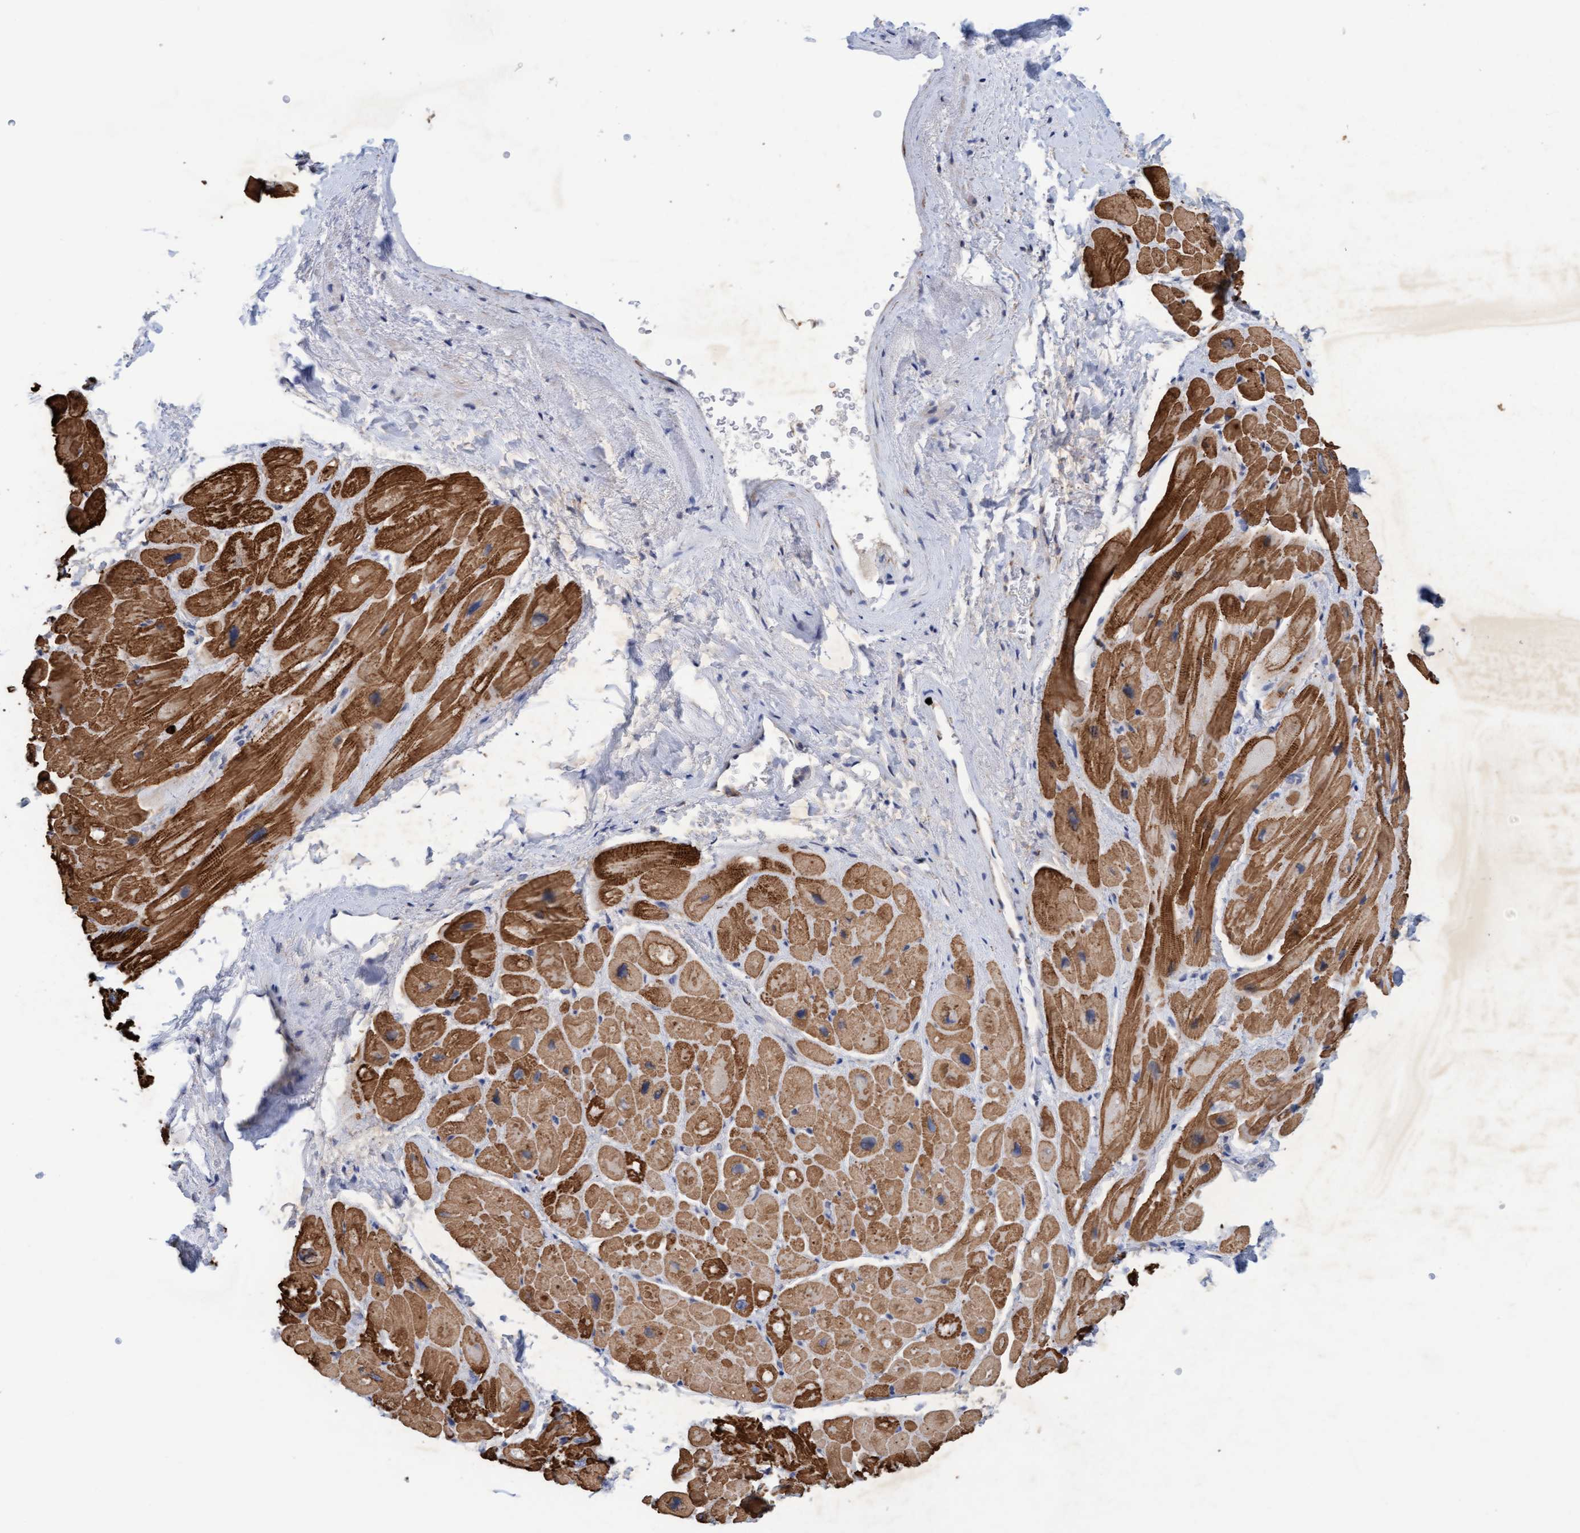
{"staining": {"intensity": "moderate", "quantity": ">75%", "location": "cytoplasmic/membranous"}, "tissue": "heart muscle", "cell_type": "Cardiomyocytes", "image_type": "normal", "snomed": [{"axis": "morphology", "description": "Normal tissue, NOS"}, {"axis": "topography", "description": "Heart"}], "caption": "DAB immunohistochemical staining of normal human heart muscle demonstrates moderate cytoplasmic/membranous protein staining in approximately >75% of cardiomyocytes.", "gene": "MMP8", "patient": {"sex": "male", "age": 49}}